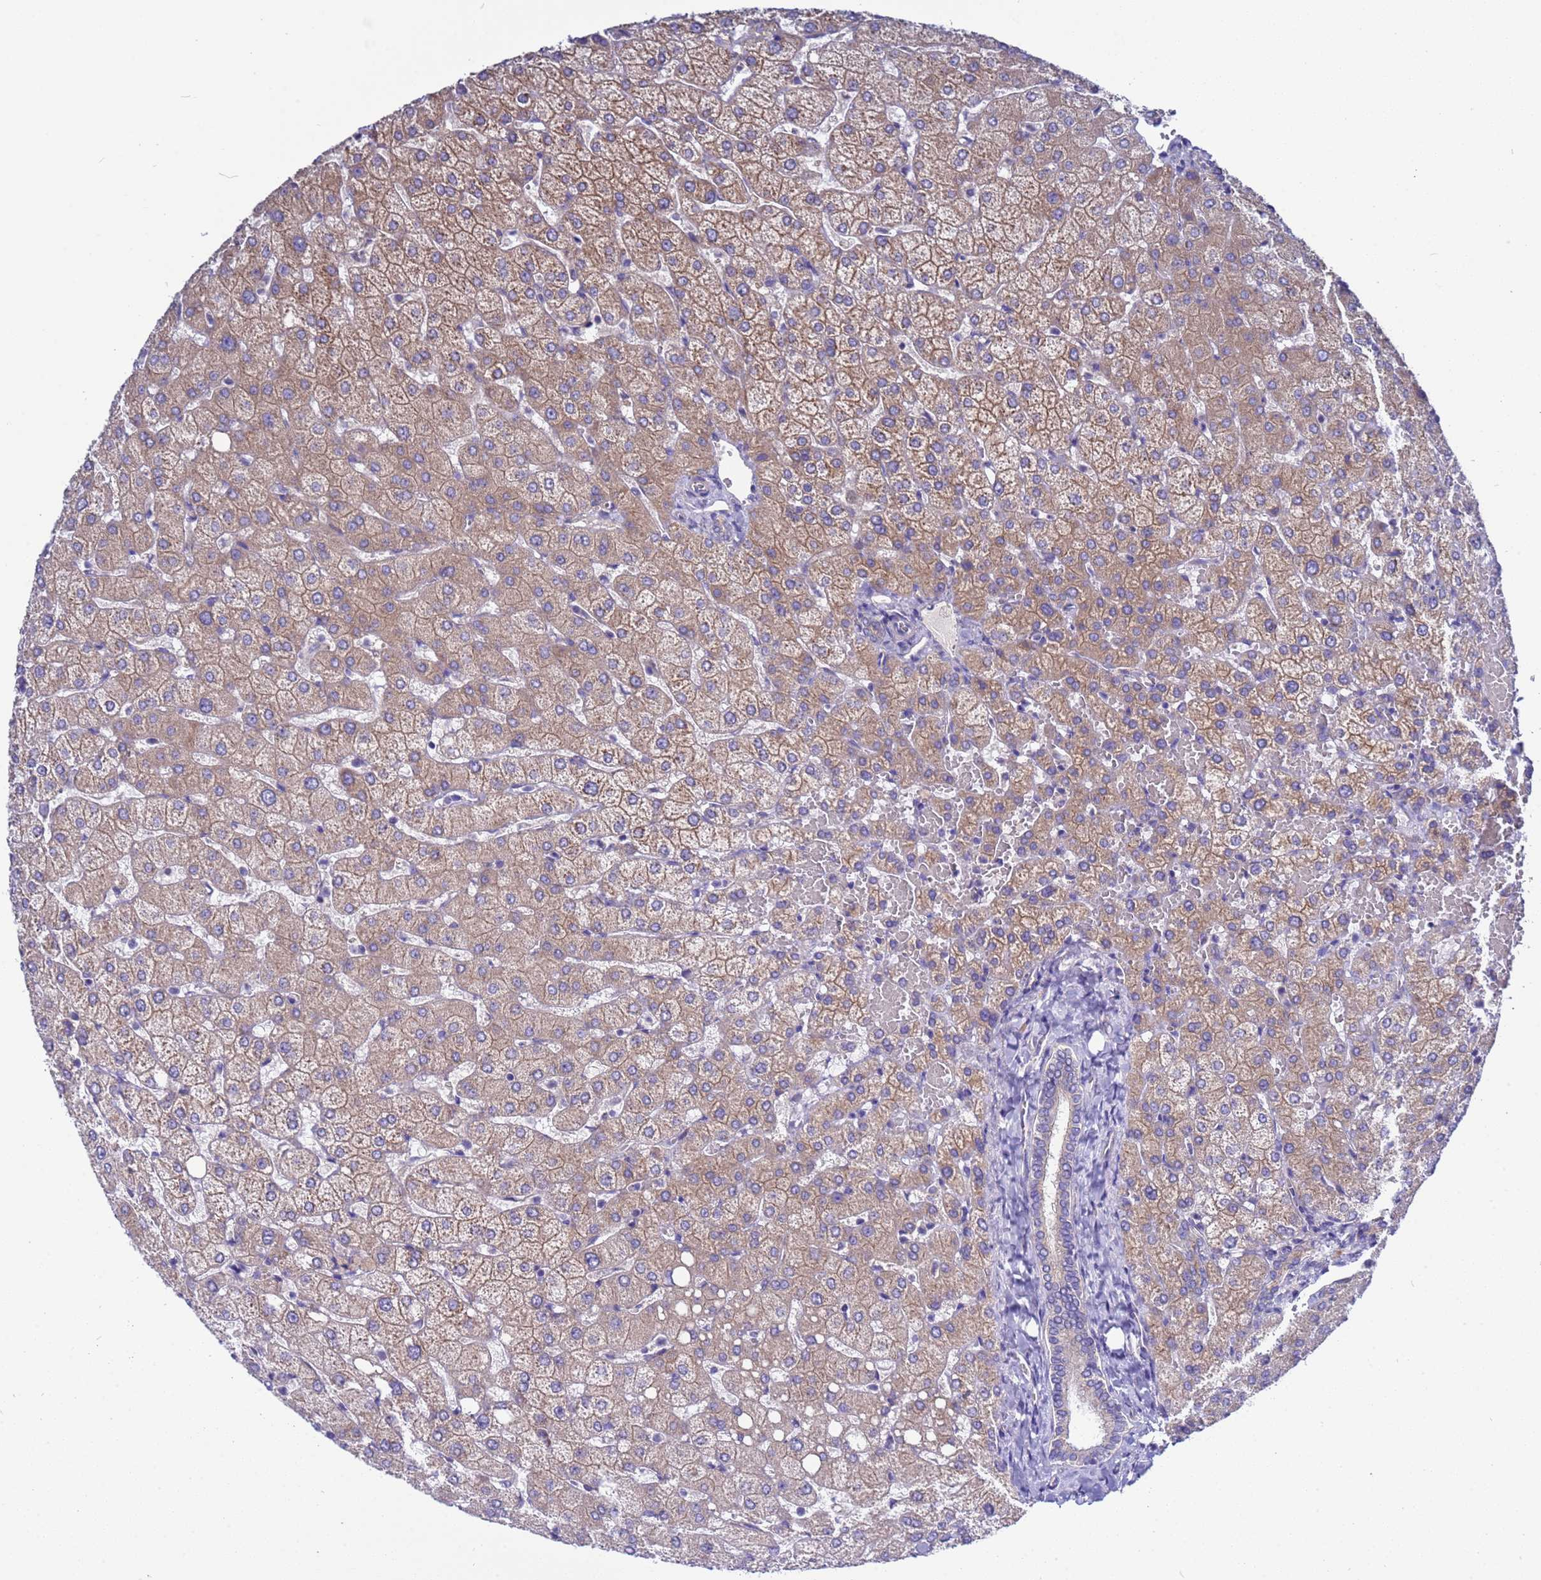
{"staining": {"intensity": "negative", "quantity": "none", "location": "none"}, "tissue": "liver", "cell_type": "Cholangiocytes", "image_type": "normal", "snomed": [{"axis": "morphology", "description": "Normal tissue, NOS"}, {"axis": "topography", "description": "Liver"}], "caption": "Cholangiocytes show no significant protein positivity in benign liver. Brightfield microscopy of immunohistochemistry (IHC) stained with DAB (3,3'-diaminobenzidine) (brown) and hematoxylin (blue), captured at high magnification.", "gene": "RC3H2", "patient": {"sex": "female", "age": 54}}